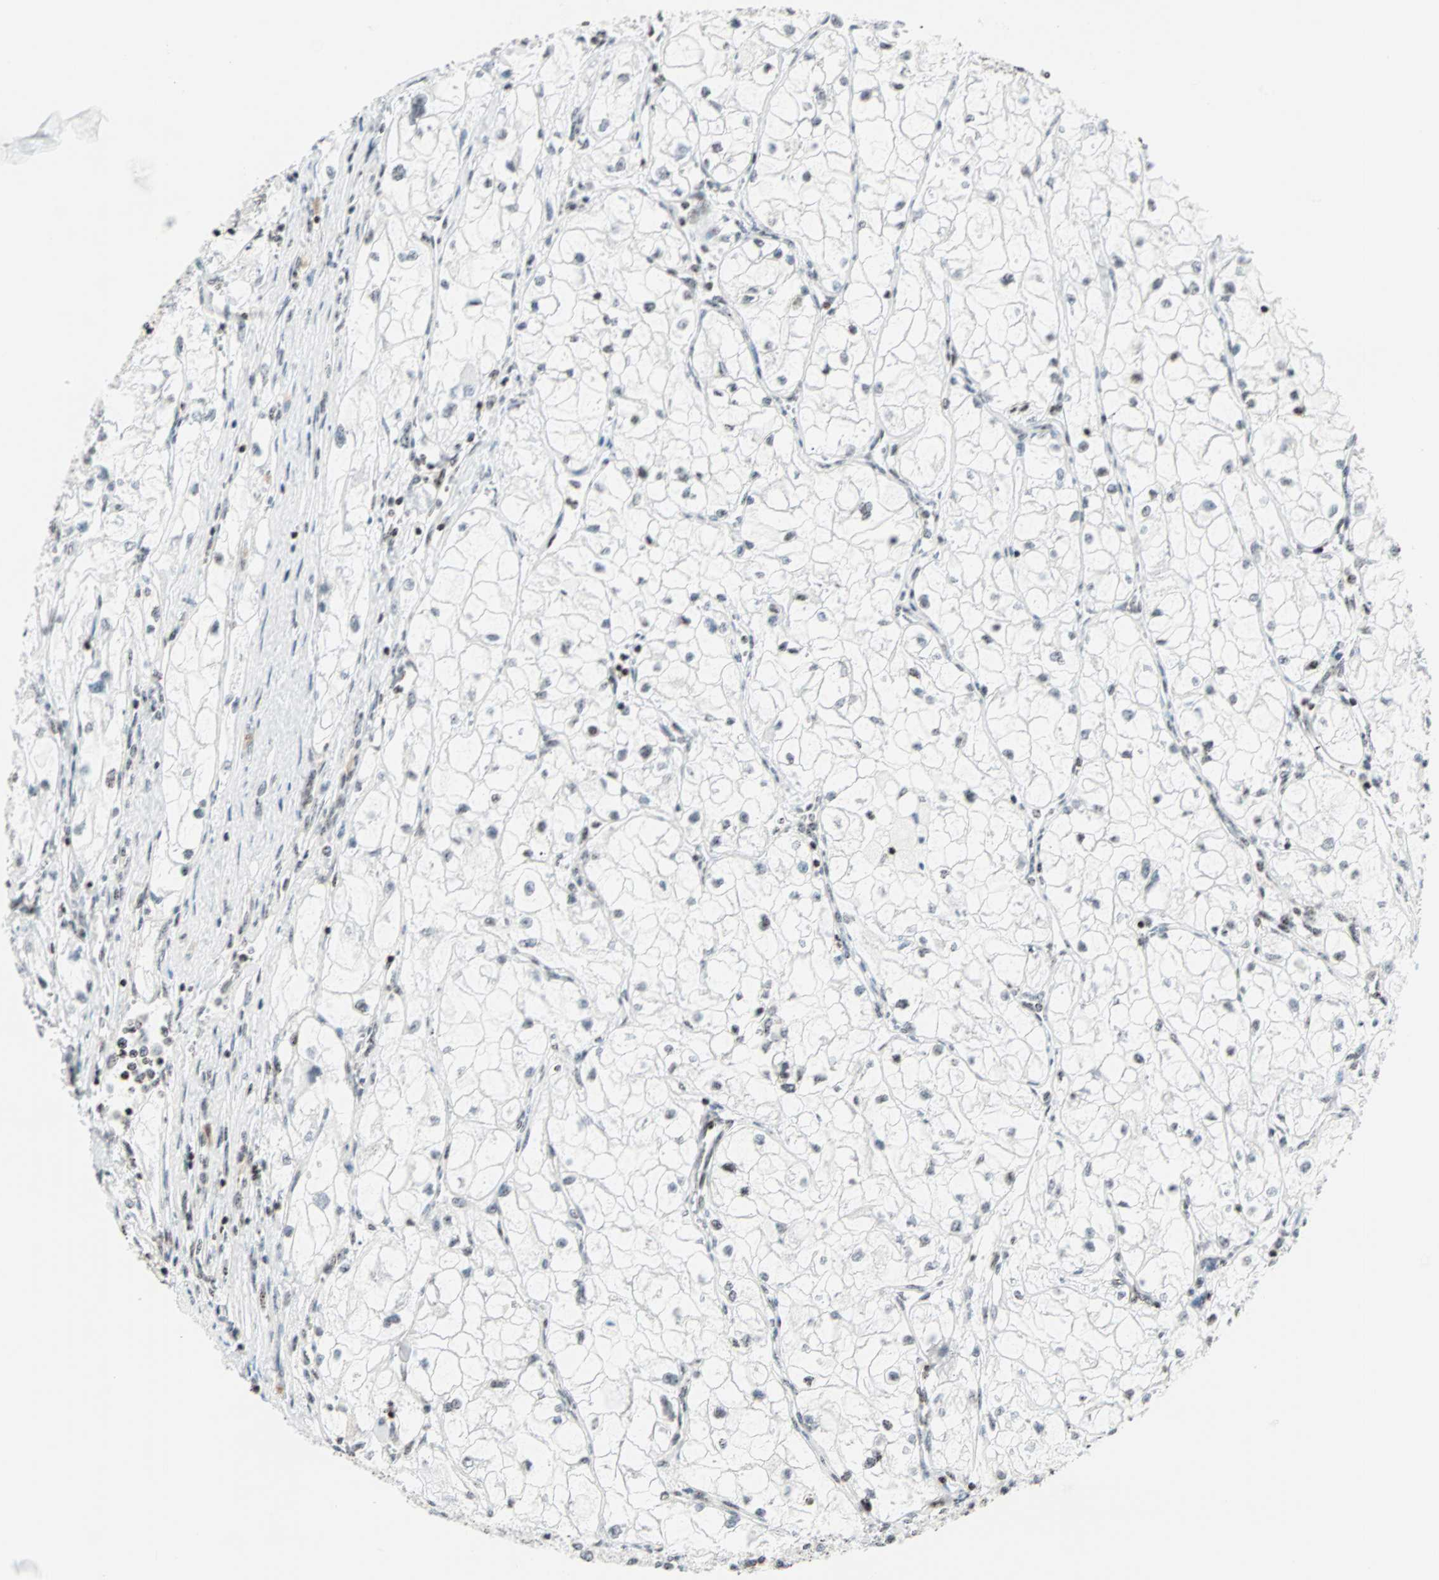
{"staining": {"intensity": "weak", "quantity": "25%-75%", "location": "nuclear"}, "tissue": "renal cancer", "cell_type": "Tumor cells", "image_type": "cancer", "snomed": [{"axis": "morphology", "description": "Adenocarcinoma, NOS"}, {"axis": "topography", "description": "Kidney"}], "caption": "Weak nuclear protein expression is identified in approximately 25%-75% of tumor cells in renal cancer. (DAB IHC with brightfield microscopy, high magnification).", "gene": "CENPA", "patient": {"sex": "female", "age": 70}}